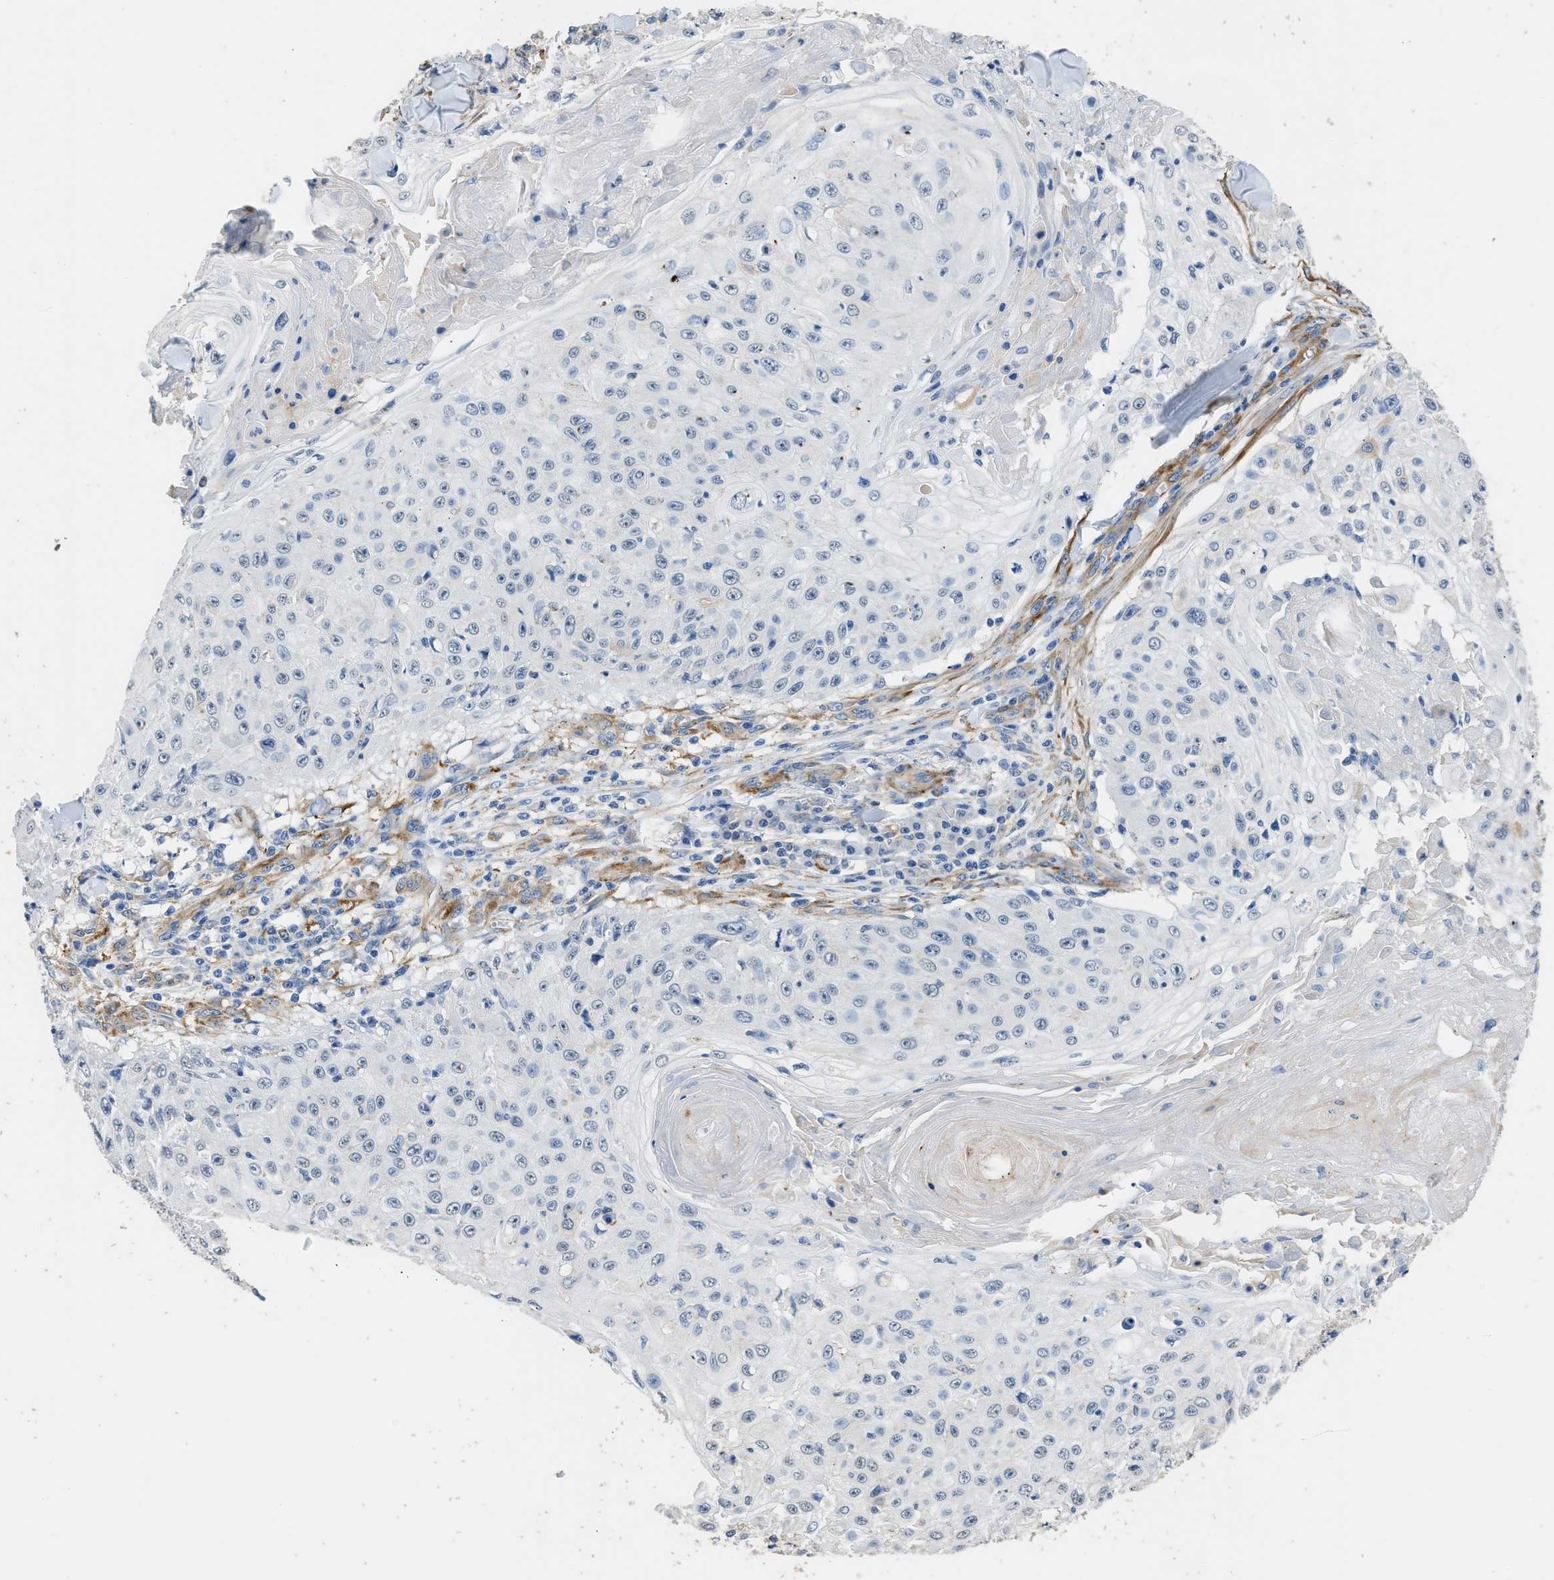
{"staining": {"intensity": "negative", "quantity": "none", "location": "none"}, "tissue": "skin cancer", "cell_type": "Tumor cells", "image_type": "cancer", "snomed": [{"axis": "morphology", "description": "Squamous cell carcinoma, NOS"}, {"axis": "topography", "description": "Skin"}], "caption": "Tumor cells are negative for protein expression in human skin cancer.", "gene": "ZSWIM5", "patient": {"sex": "male", "age": 86}}